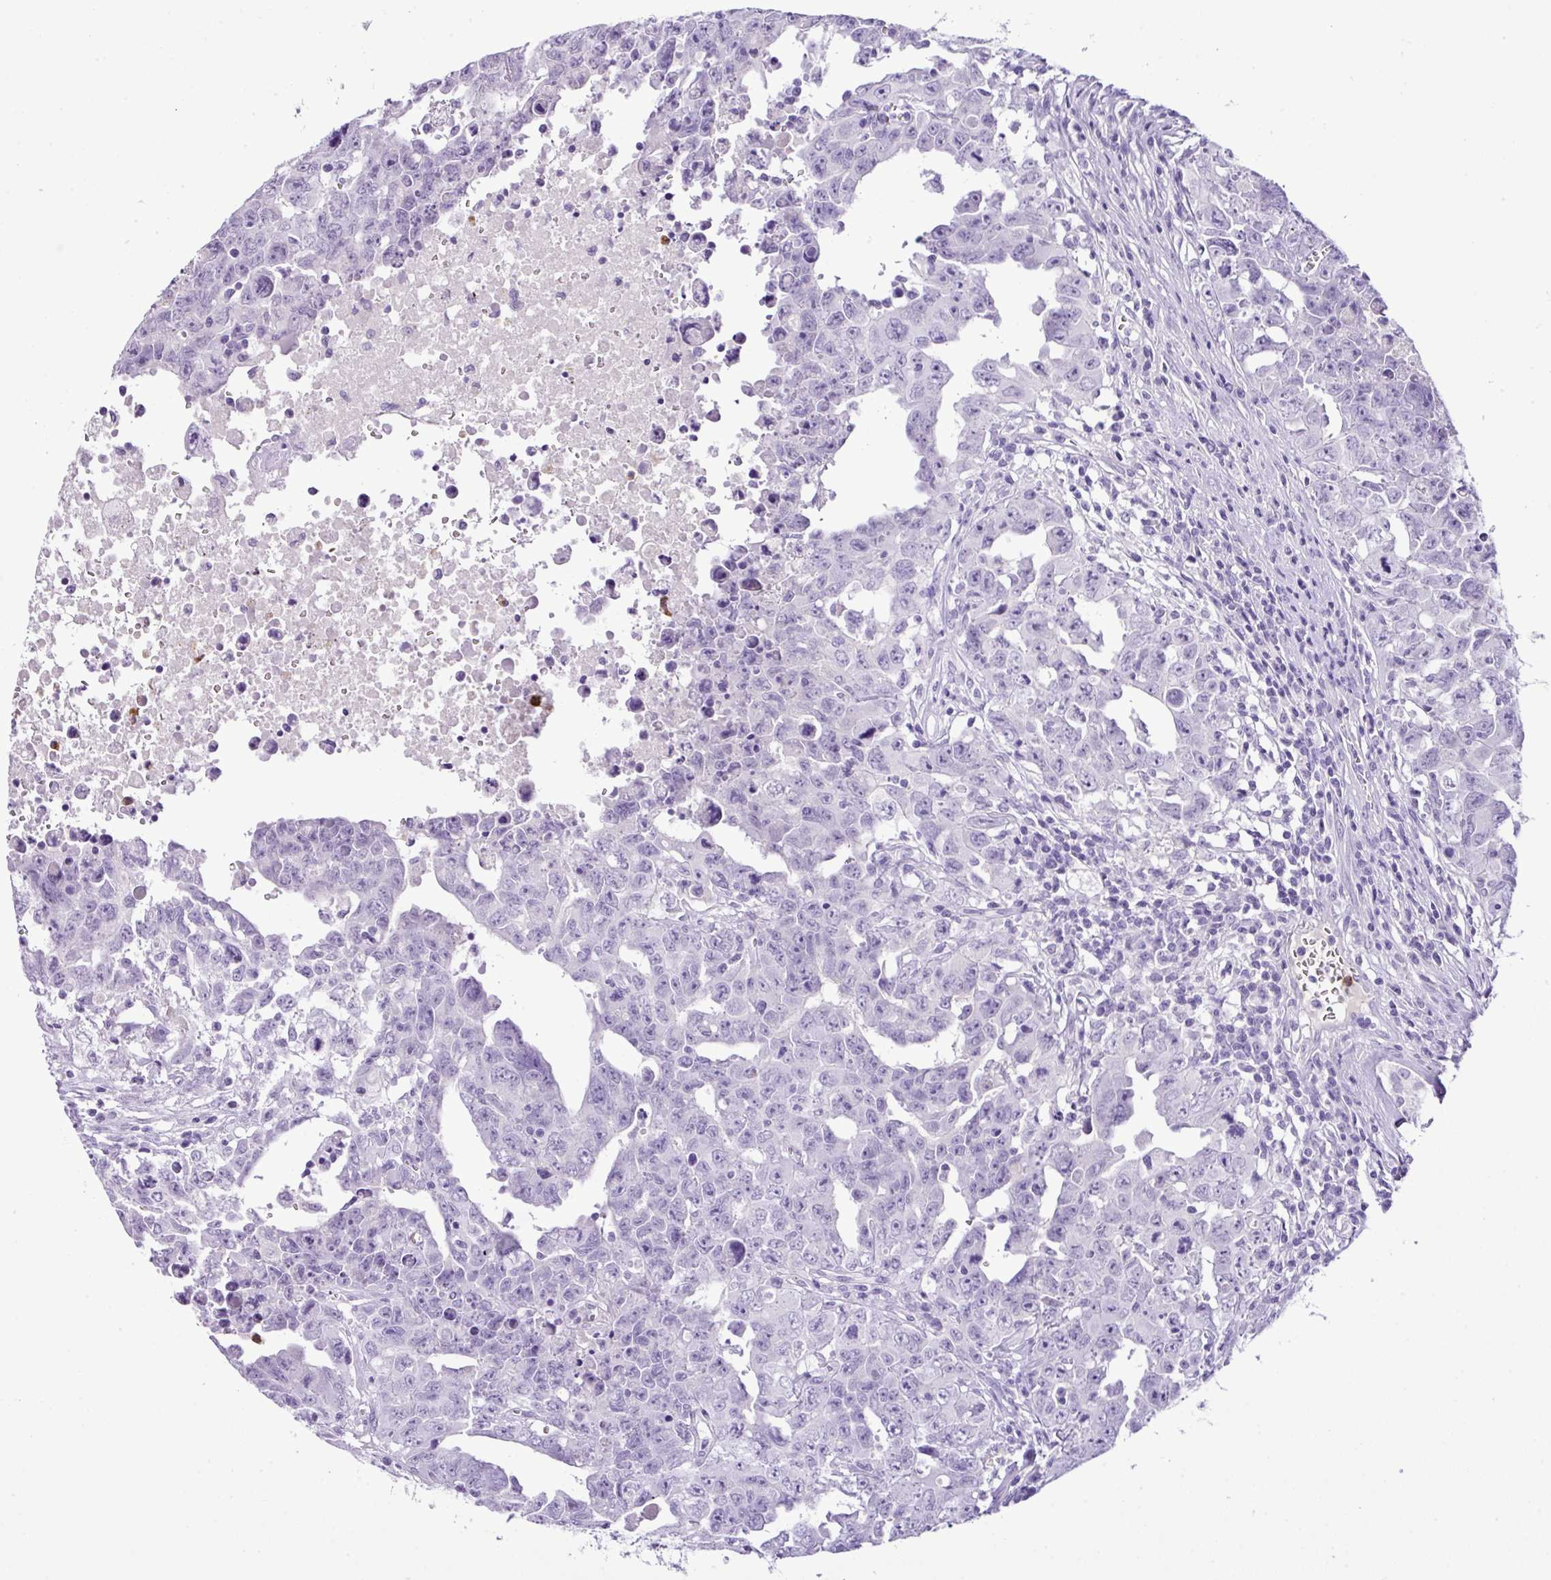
{"staining": {"intensity": "negative", "quantity": "none", "location": "none"}, "tissue": "testis cancer", "cell_type": "Tumor cells", "image_type": "cancer", "snomed": [{"axis": "morphology", "description": "Carcinoma, Embryonal, NOS"}, {"axis": "topography", "description": "Testis"}], "caption": "The histopathology image exhibits no significant staining in tumor cells of embryonal carcinoma (testis).", "gene": "HTR3E", "patient": {"sex": "male", "age": 24}}